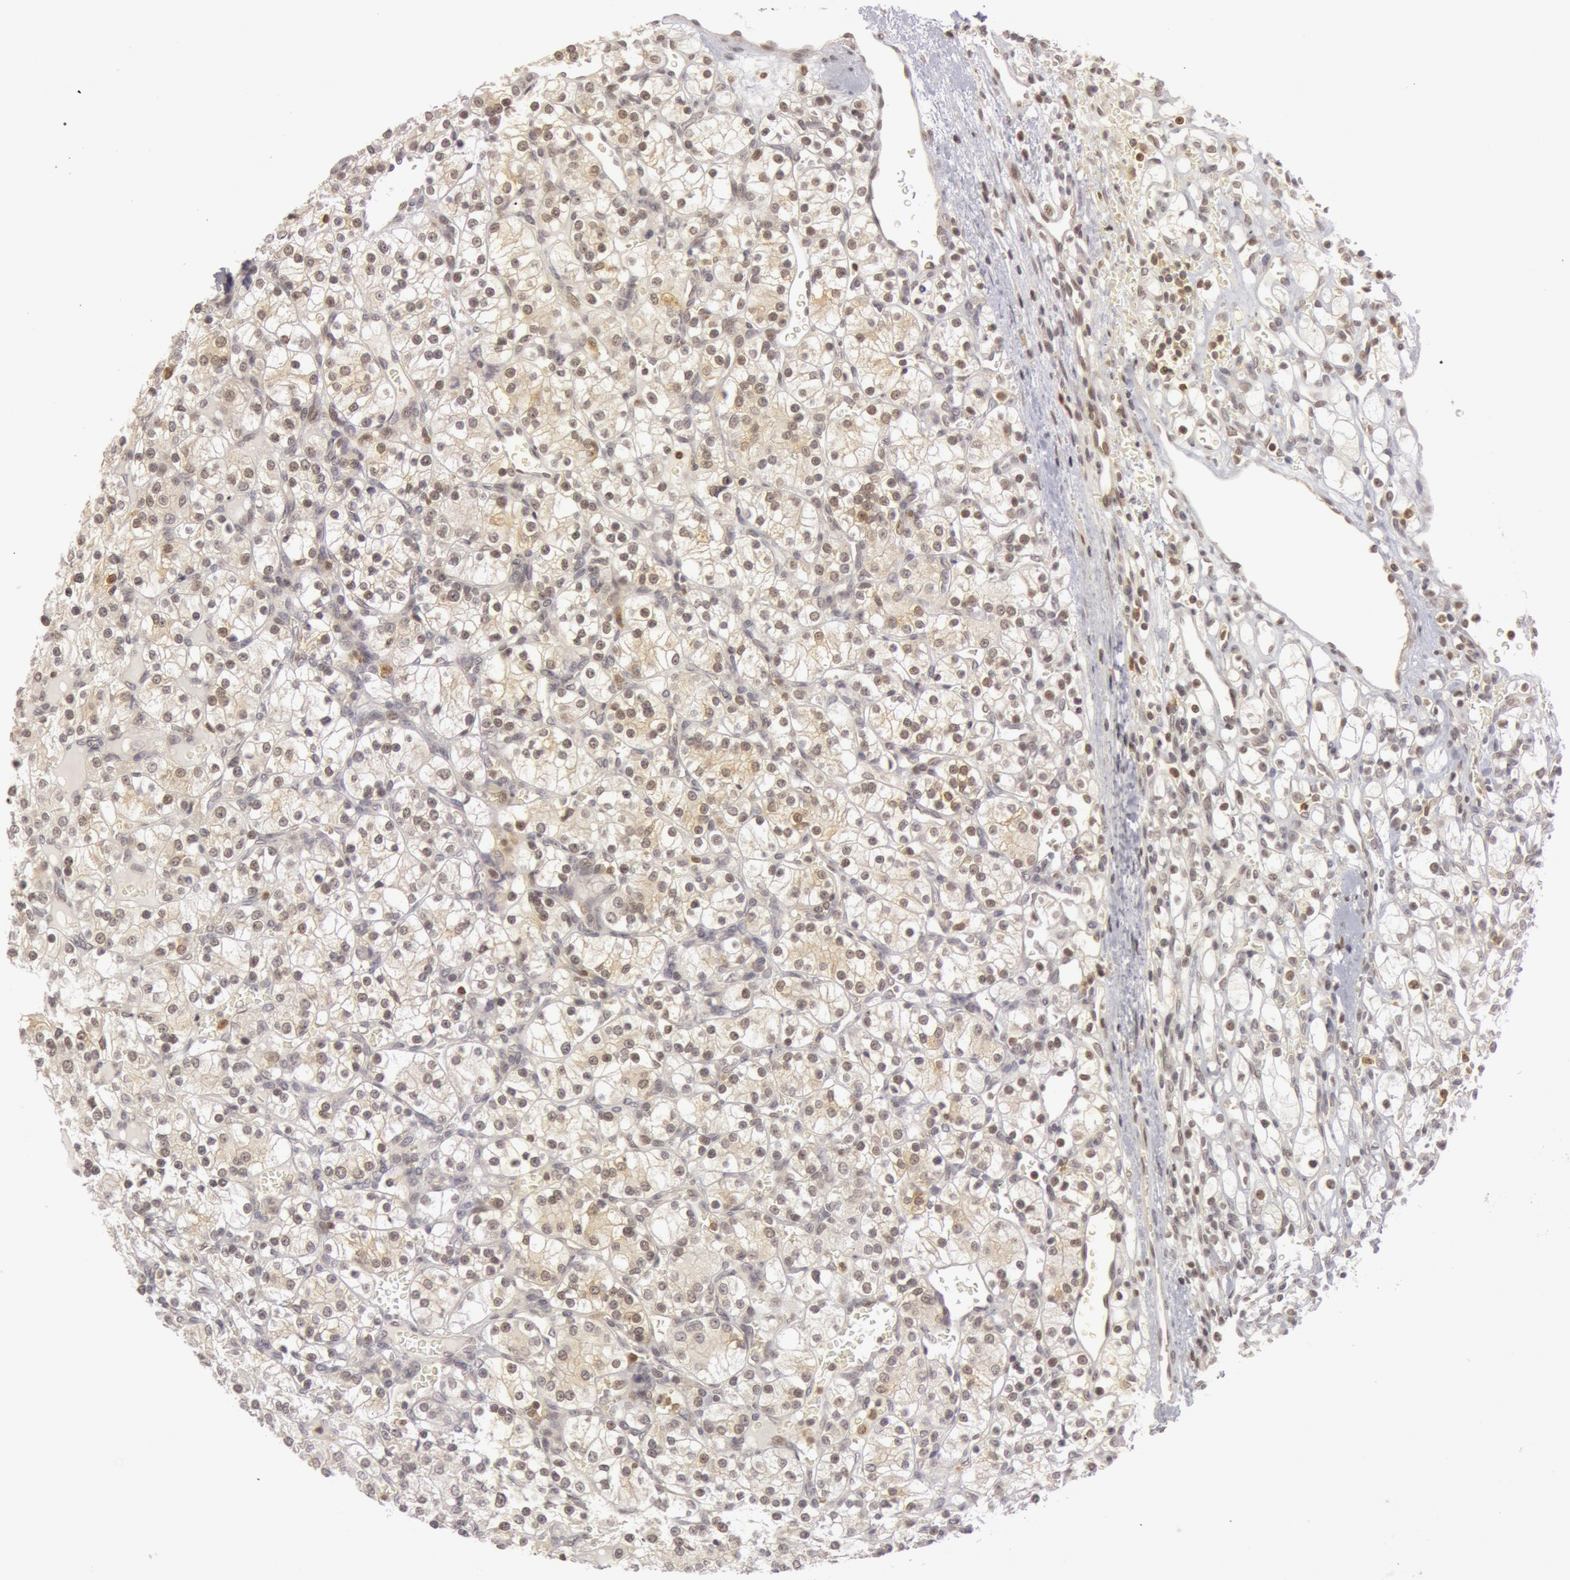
{"staining": {"intensity": "negative", "quantity": "none", "location": "none"}, "tissue": "renal cancer", "cell_type": "Tumor cells", "image_type": "cancer", "snomed": [{"axis": "morphology", "description": "Adenocarcinoma, NOS"}, {"axis": "topography", "description": "Kidney"}], "caption": "The micrograph demonstrates no significant expression in tumor cells of adenocarcinoma (renal). (Brightfield microscopy of DAB (3,3'-diaminobenzidine) immunohistochemistry (IHC) at high magnification).", "gene": "OASL", "patient": {"sex": "female", "age": 62}}